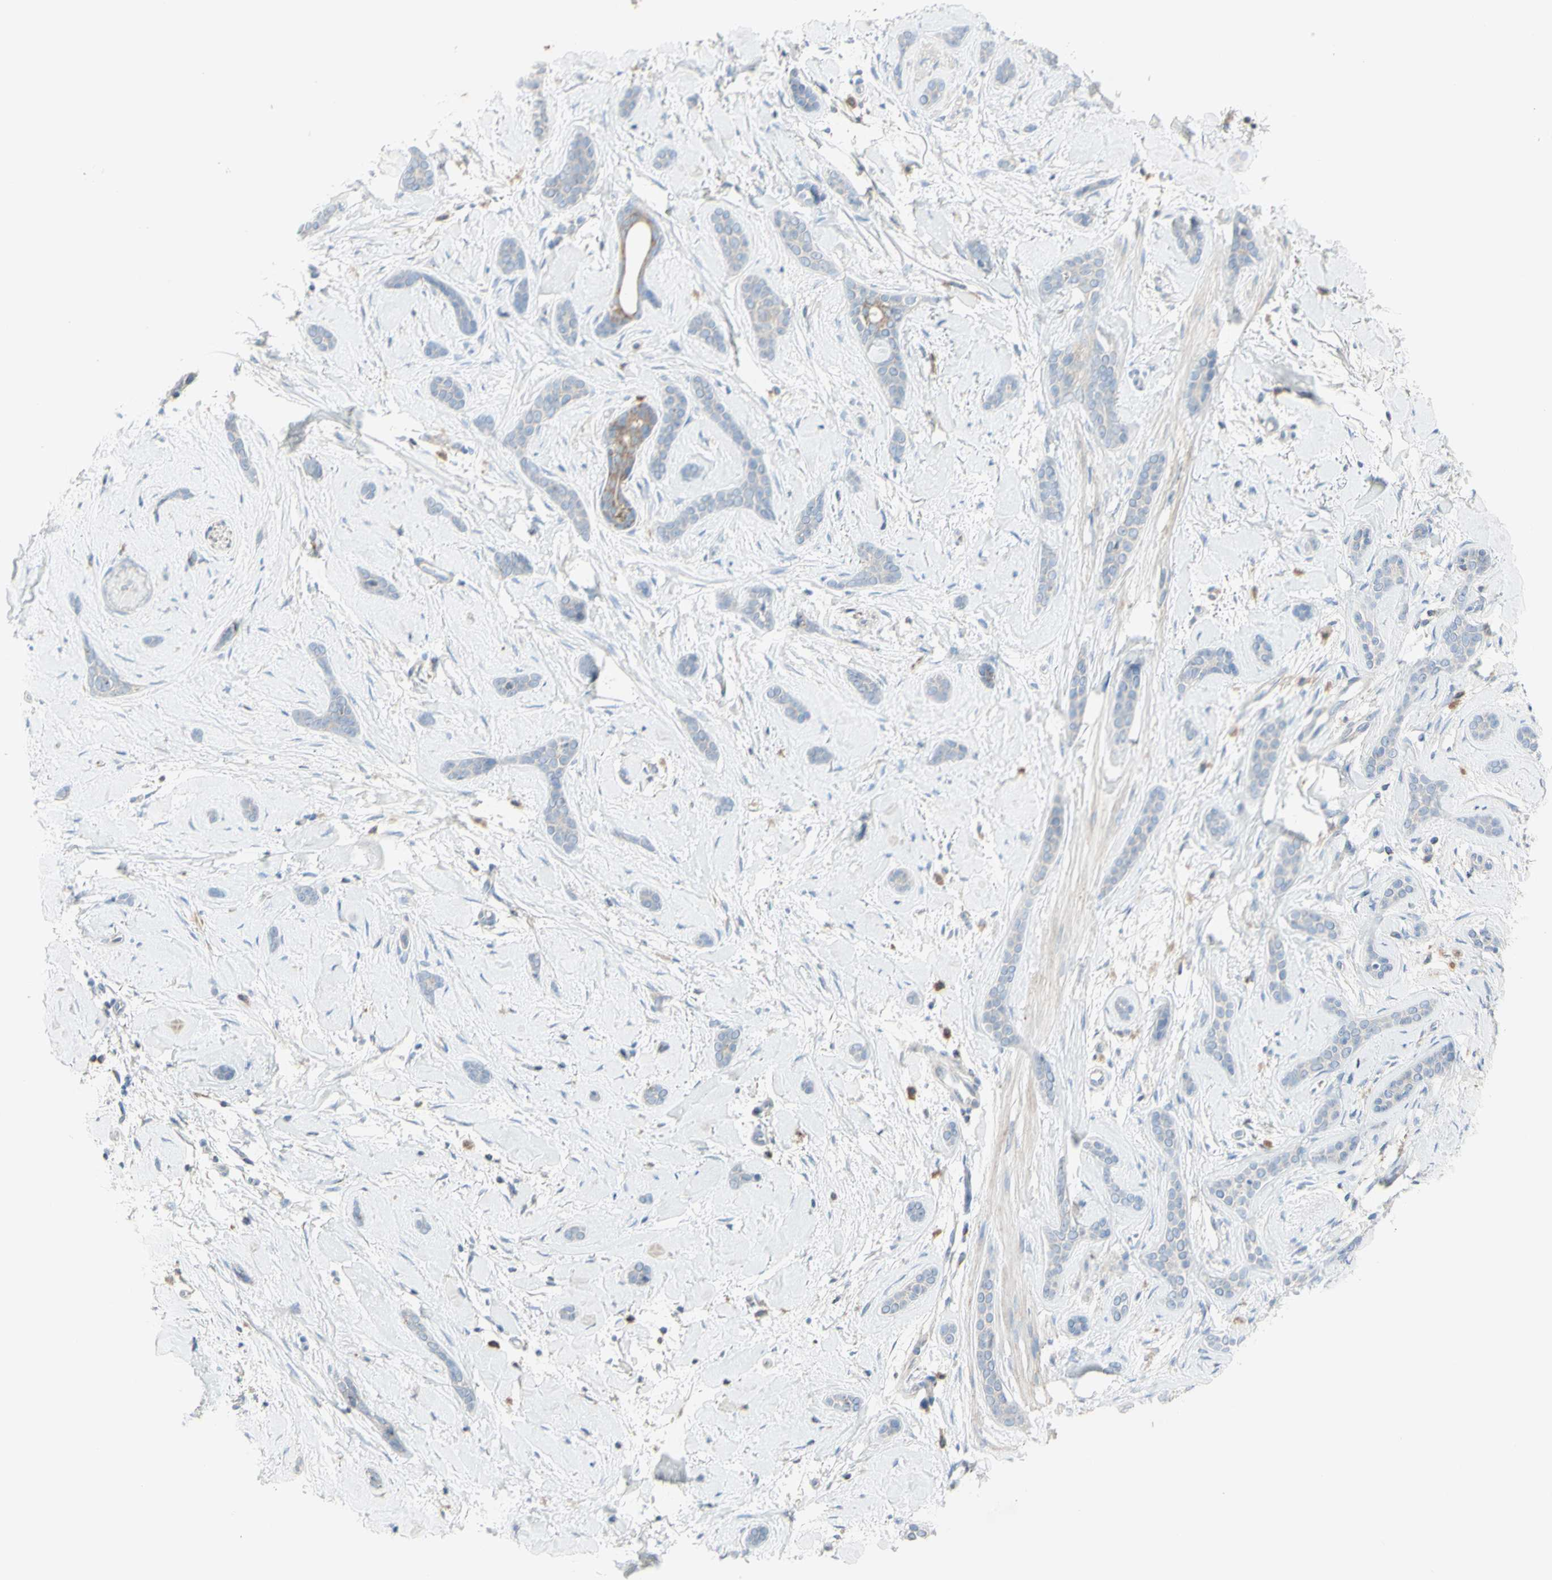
{"staining": {"intensity": "weak", "quantity": "<25%", "location": "cytoplasmic/membranous"}, "tissue": "skin cancer", "cell_type": "Tumor cells", "image_type": "cancer", "snomed": [{"axis": "morphology", "description": "Basal cell carcinoma"}, {"axis": "morphology", "description": "Adnexal tumor, benign"}, {"axis": "topography", "description": "Skin"}], "caption": "A histopathology image of skin cancer stained for a protein demonstrates no brown staining in tumor cells.", "gene": "CNTNAP1", "patient": {"sex": "female", "age": 42}}